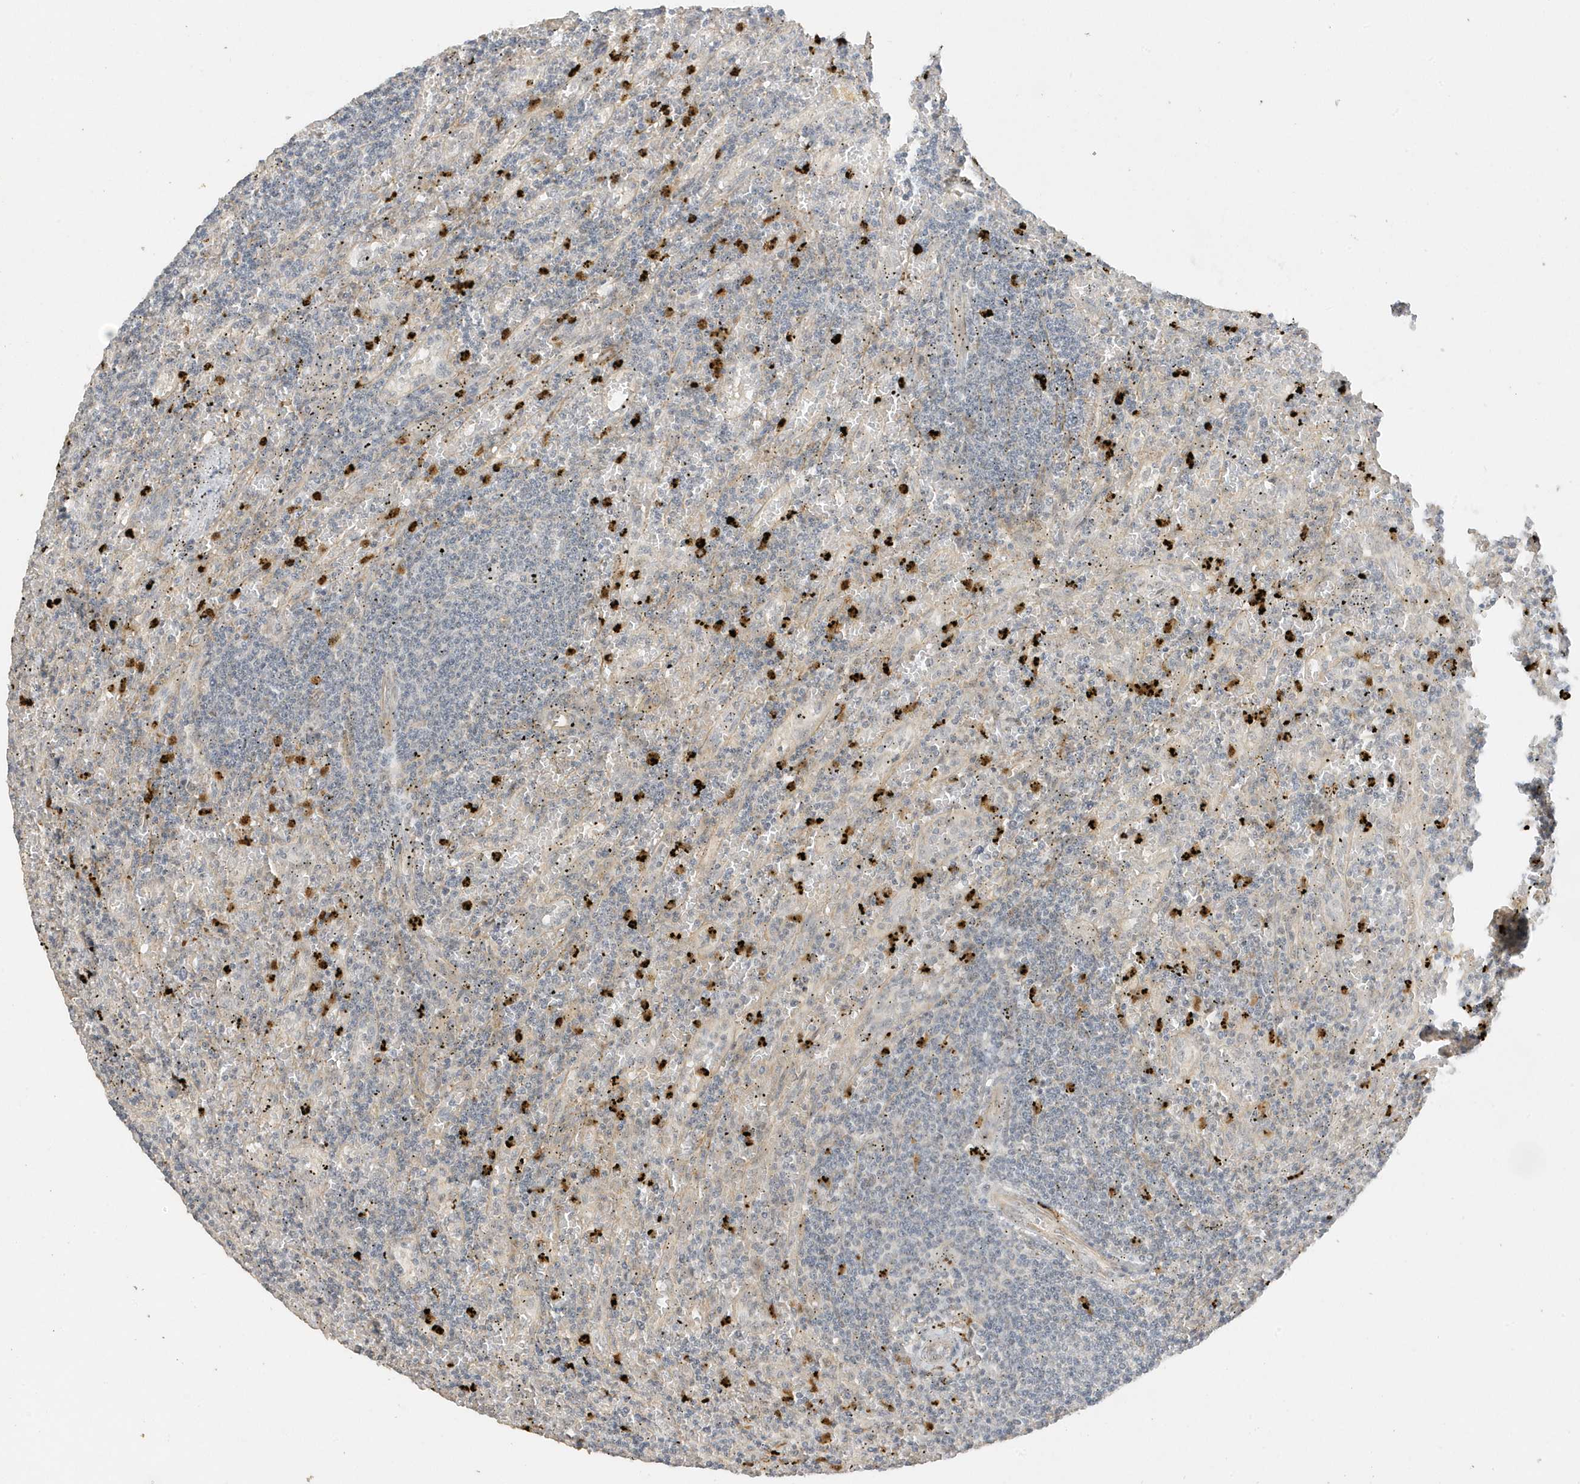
{"staining": {"intensity": "negative", "quantity": "none", "location": "none"}, "tissue": "lymphoma", "cell_type": "Tumor cells", "image_type": "cancer", "snomed": [{"axis": "morphology", "description": "Malignant lymphoma, non-Hodgkin's type, Low grade"}, {"axis": "topography", "description": "Spleen"}], "caption": "Immunohistochemistry histopathology image of neoplastic tissue: lymphoma stained with DAB displays no significant protein positivity in tumor cells. (IHC, brightfield microscopy, high magnification).", "gene": "DDX18", "patient": {"sex": "male", "age": 76}}